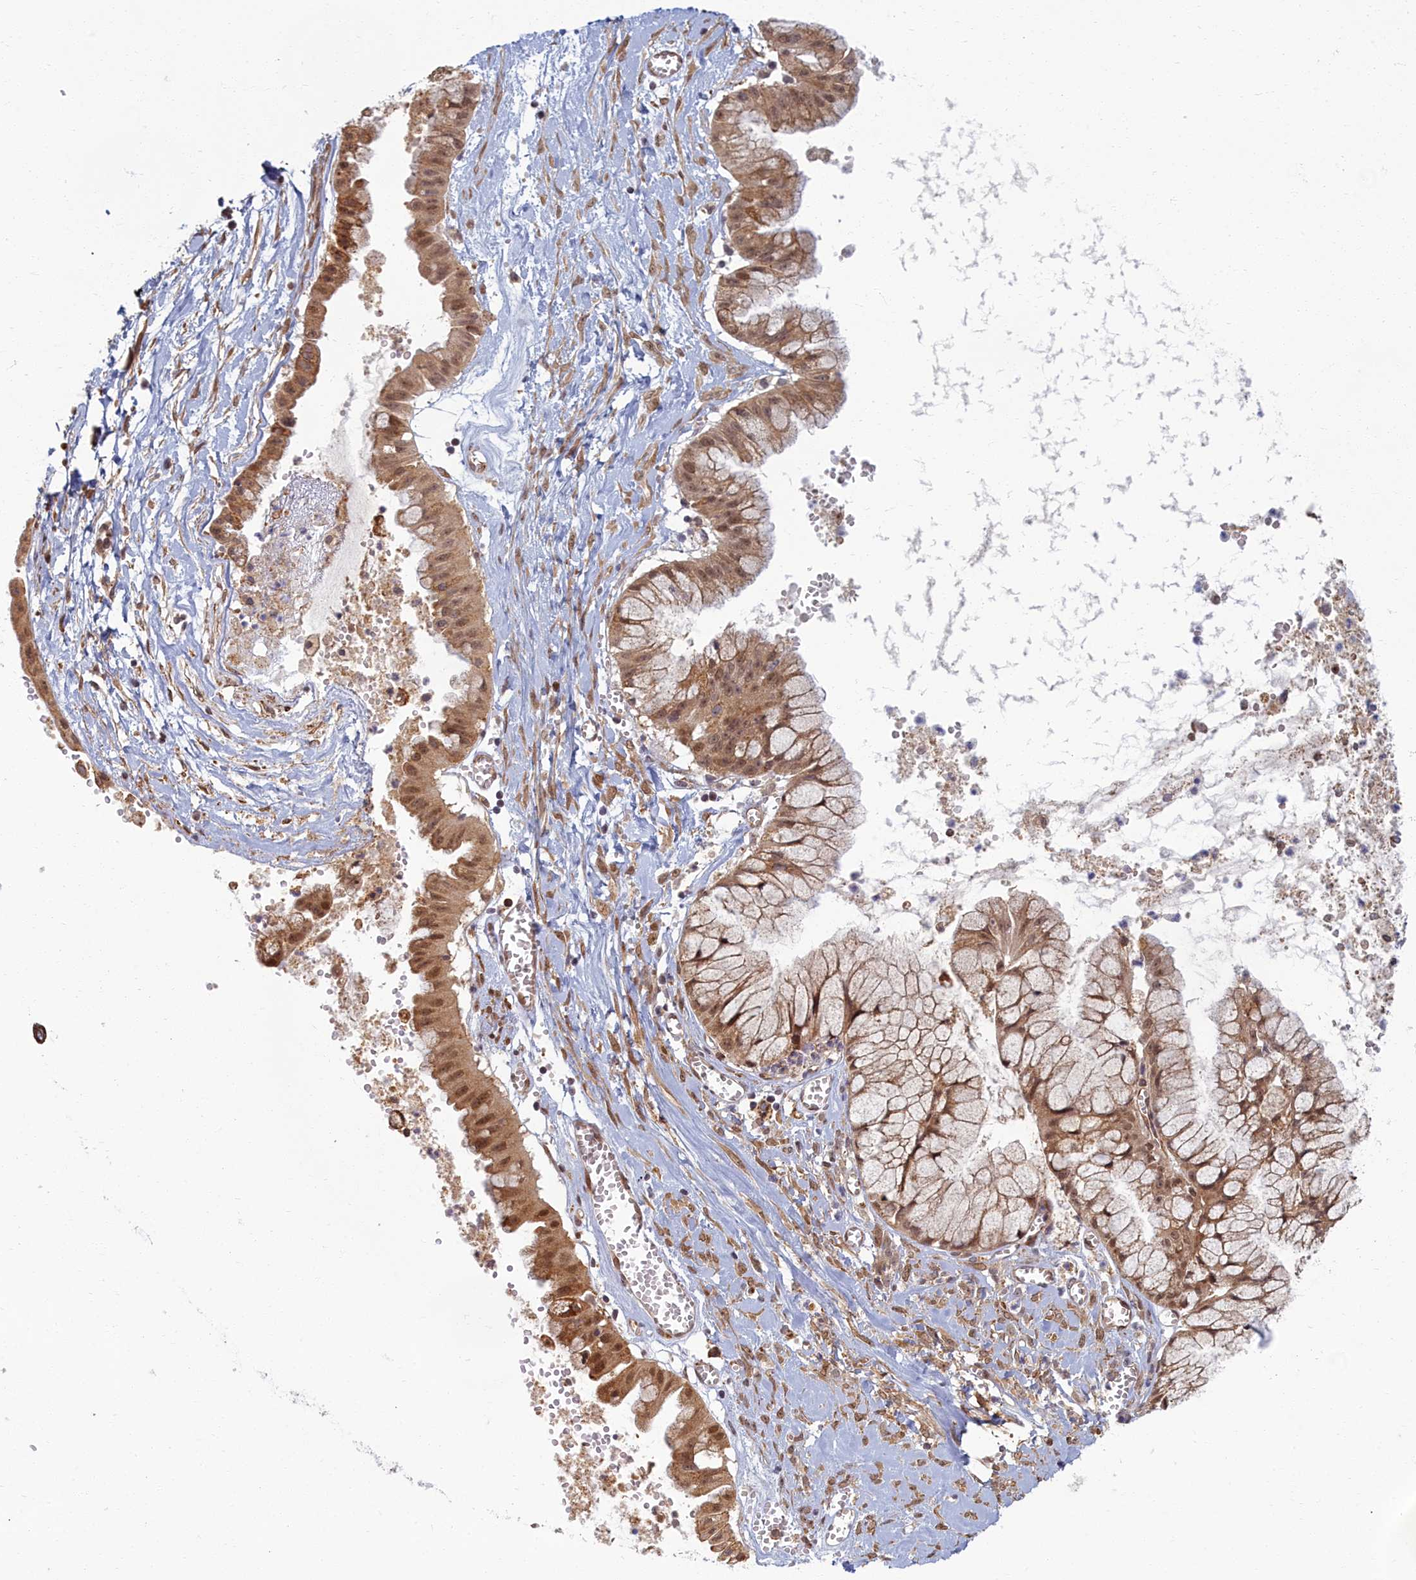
{"staining": {"intensity": "moderate", "quantity": ">75%", "location": "cytoplasmic/membranous,nuclear"}, "tissue": "ovarian cancer", "cell_type": "Tumor cells", "image_type": "cancer", "snomed": [{"axis": "morphology", "description": "Cystadenocarcinoma, mucinous, NOS"}, {"axis": "topography", "description": "Ovary"}], "caption": "Mucinous cystadenocarcinoma (ovarian) tissue exhibits moderate cytoplasmic/membranous and nuclear expression in approximately >75% of tumor cells, visualized by immunohistochemistry. (DAB IHC with brightfield microscopy, high magnification).", "gene": "MAK16", "patient": {"sex": "female", "age": 70}}